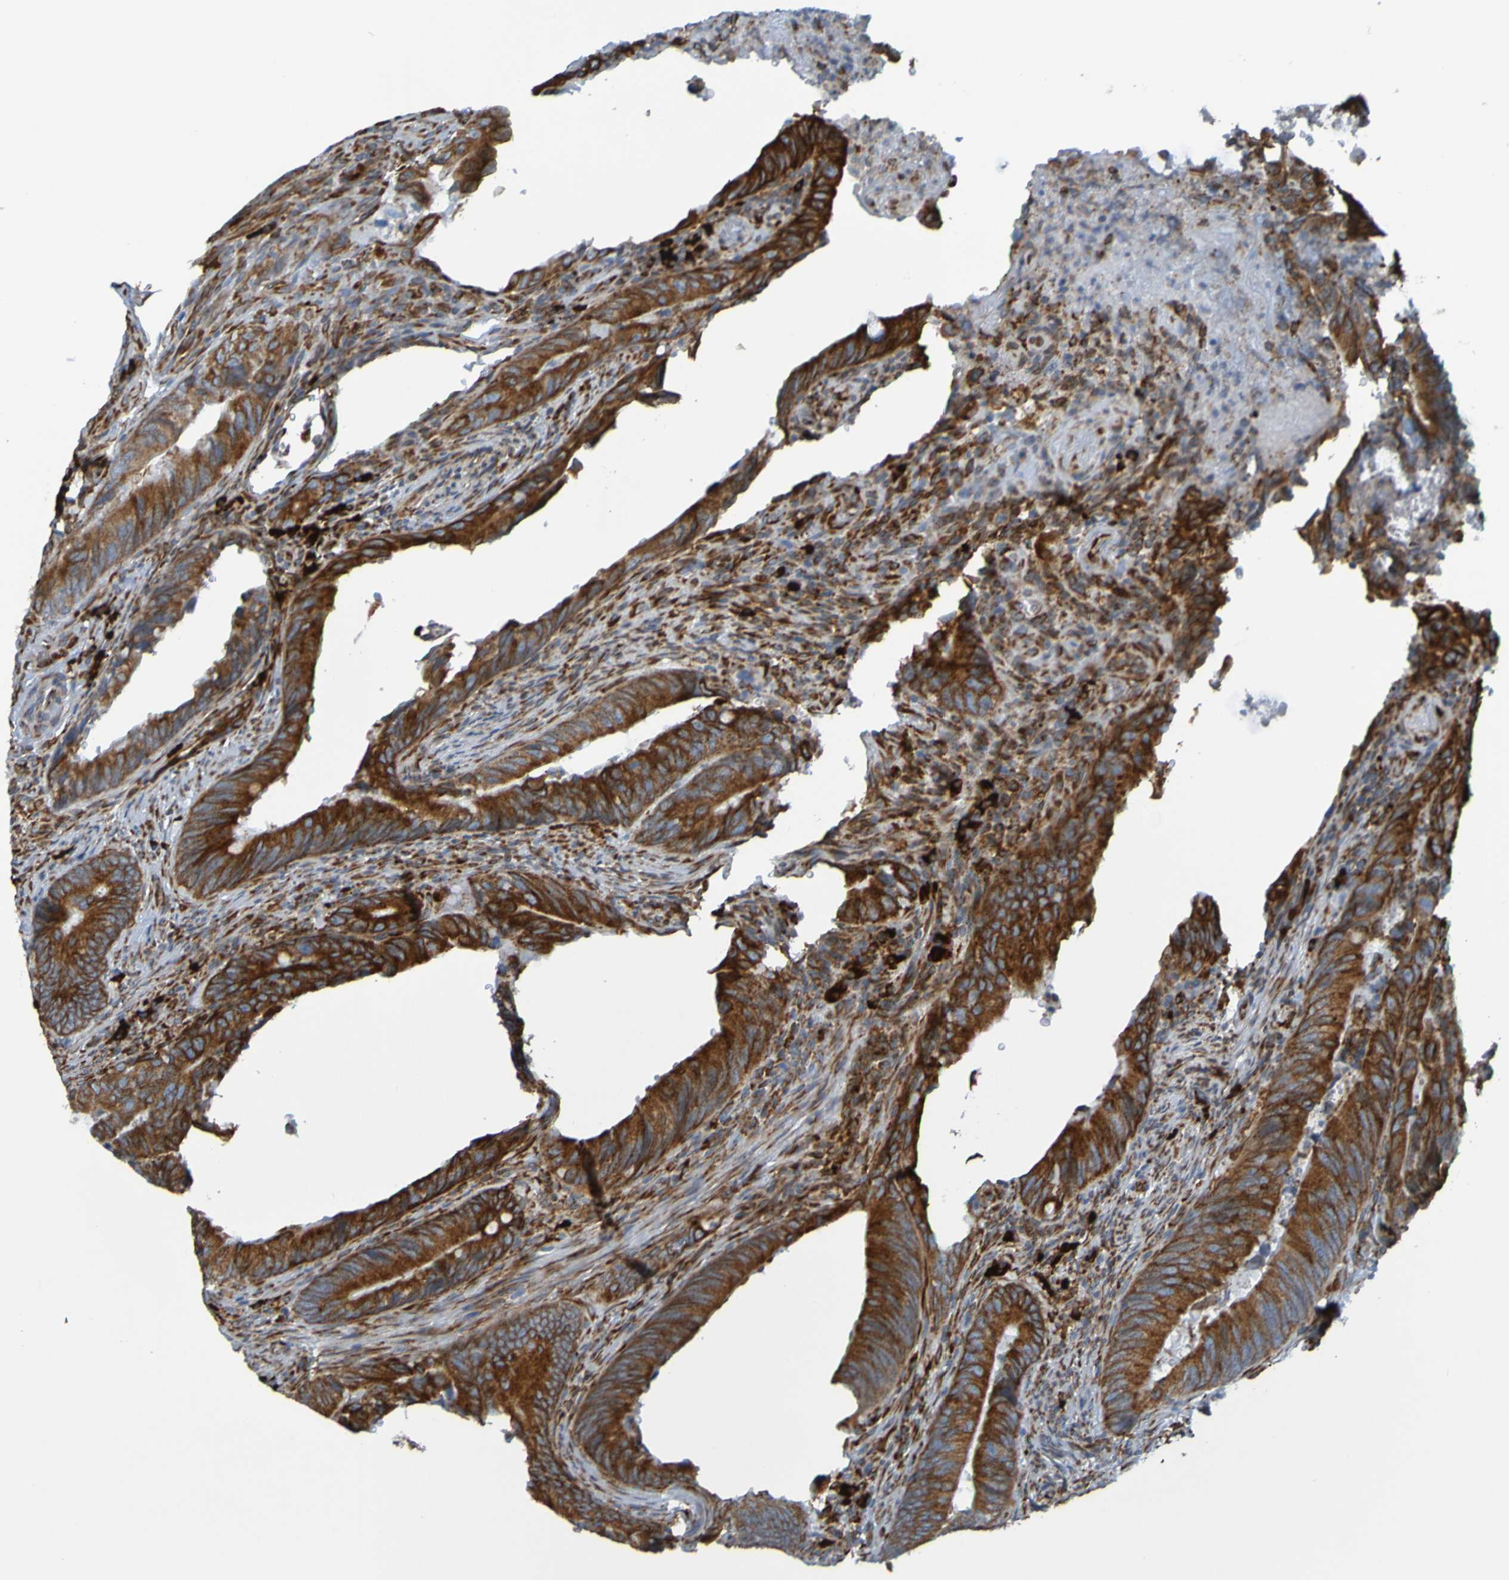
{"staining": {"intensity": "moderate", "quantity": ">75%", "location": "cytoplasmic/membranous"}, "tissue": "colorectal cancer", "cell_type": "Tumor cells", "image_type": "cancer", "snomed": [{"axis": "morphology", "description": "Adenocarcinoma, NOS"}, {"axis": "topography", "description": "Colon"}], "caption": "Protein expression analysis of human adenocarcinoma (colorectal) reveals moderate cytoplasmic/membranous expression in about >75% of tumor cells.", "gene": "SSR1", "patient": {"sex": "male", "age": 65}}